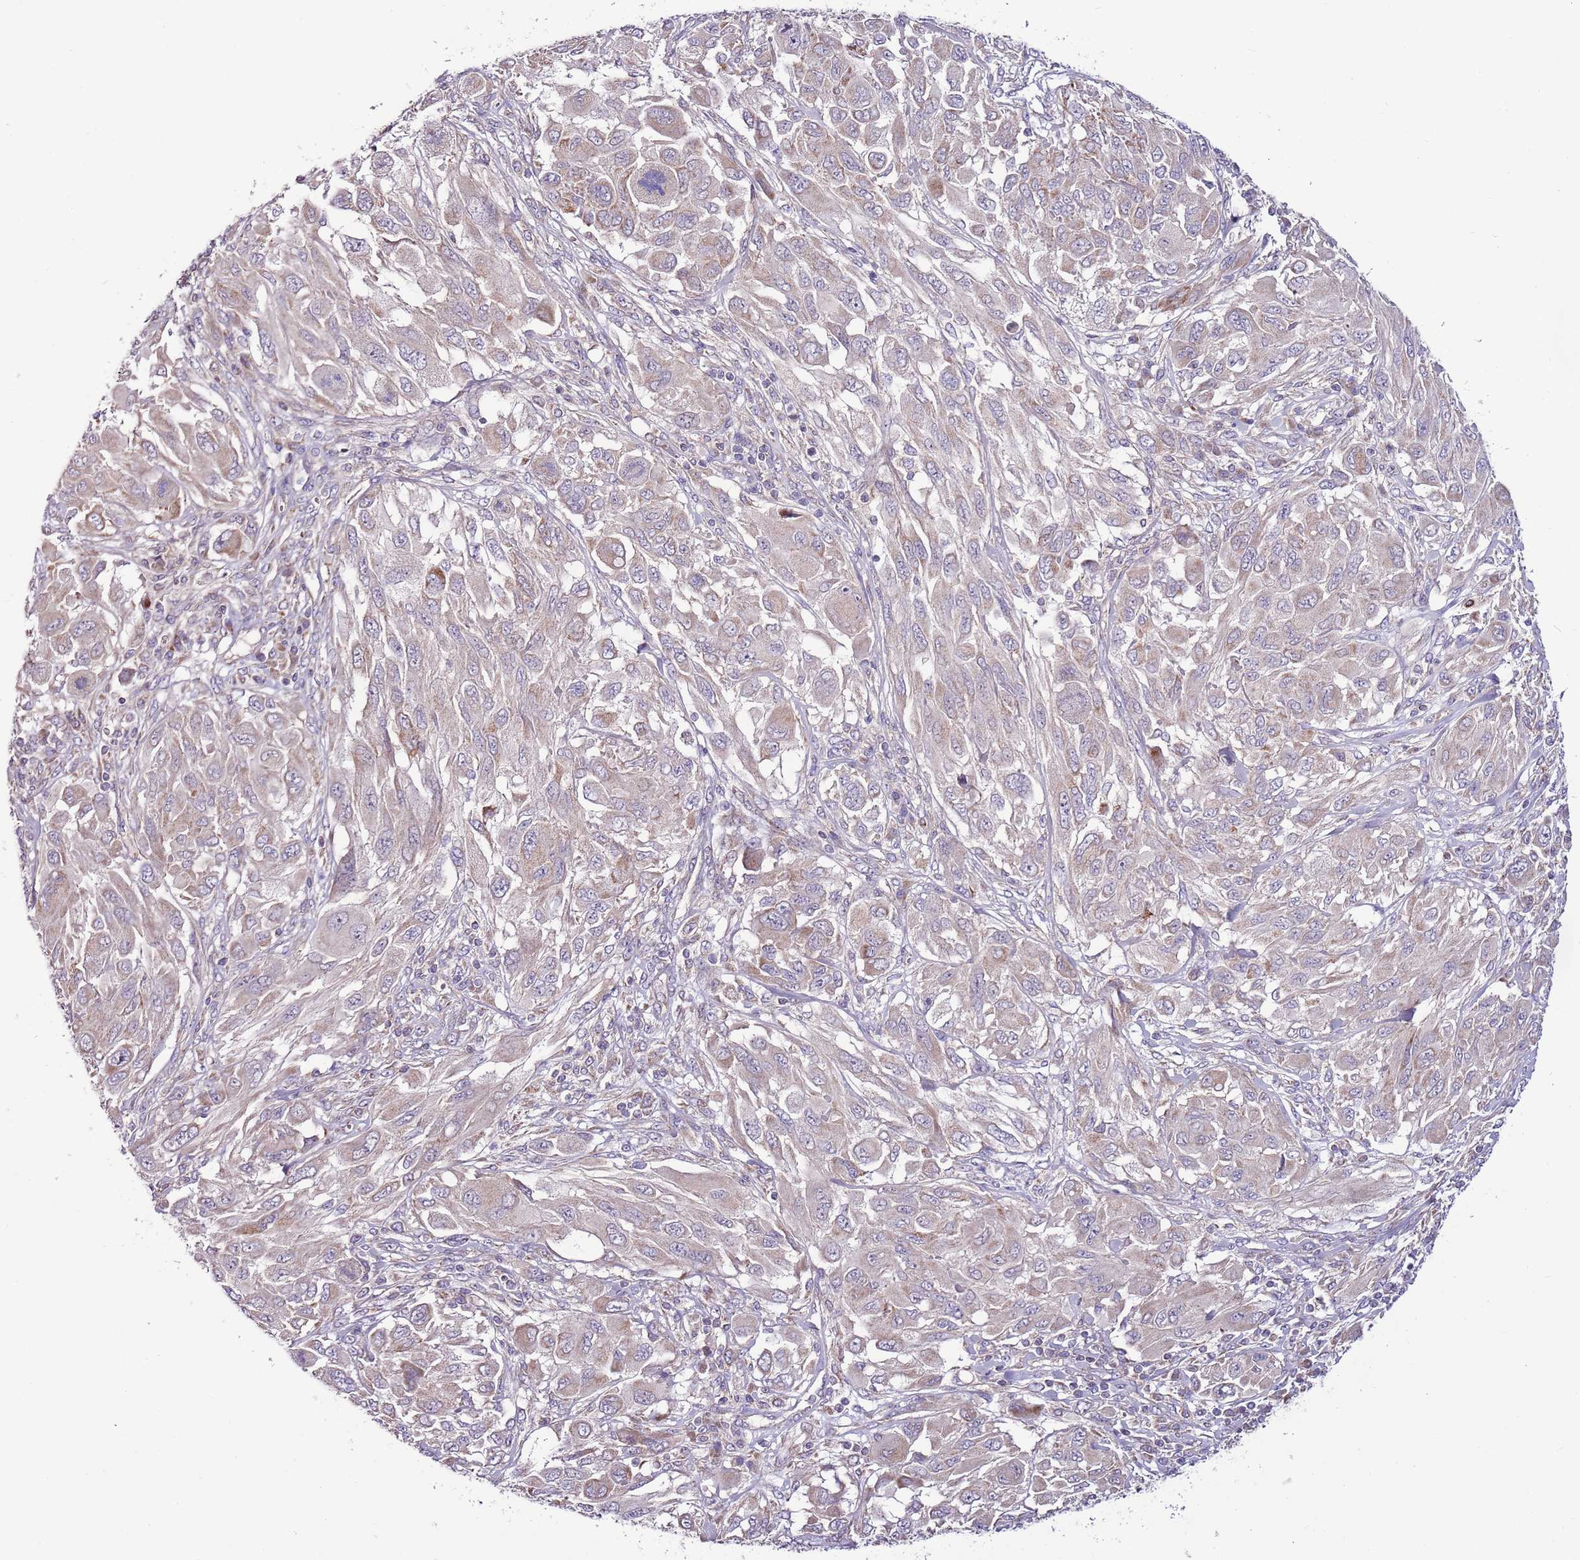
{"staining": {"intensity": "weak", "quantity": "<25%", "location": "cytoplasmic/membranous"}, "tissue": "melanoma", "cell_type": "Tumor cells", "image_type": "cancer", "snomed": [{"axis": "morphology", "description": "Malignant melanoma, NOS"}, {"axis": "topography", "description": "Skin"}], "caption": "High power microscopy histopathology image of an immunohistochemistry photomicrograph of malignant melanoma, revealing no significant staining in tumor cells. (DAB immunohistochemistry visualized using brightfield microscopy, high magnification).", "gene": "SMG1", "patient": {"sex": "female", "age": 91}}